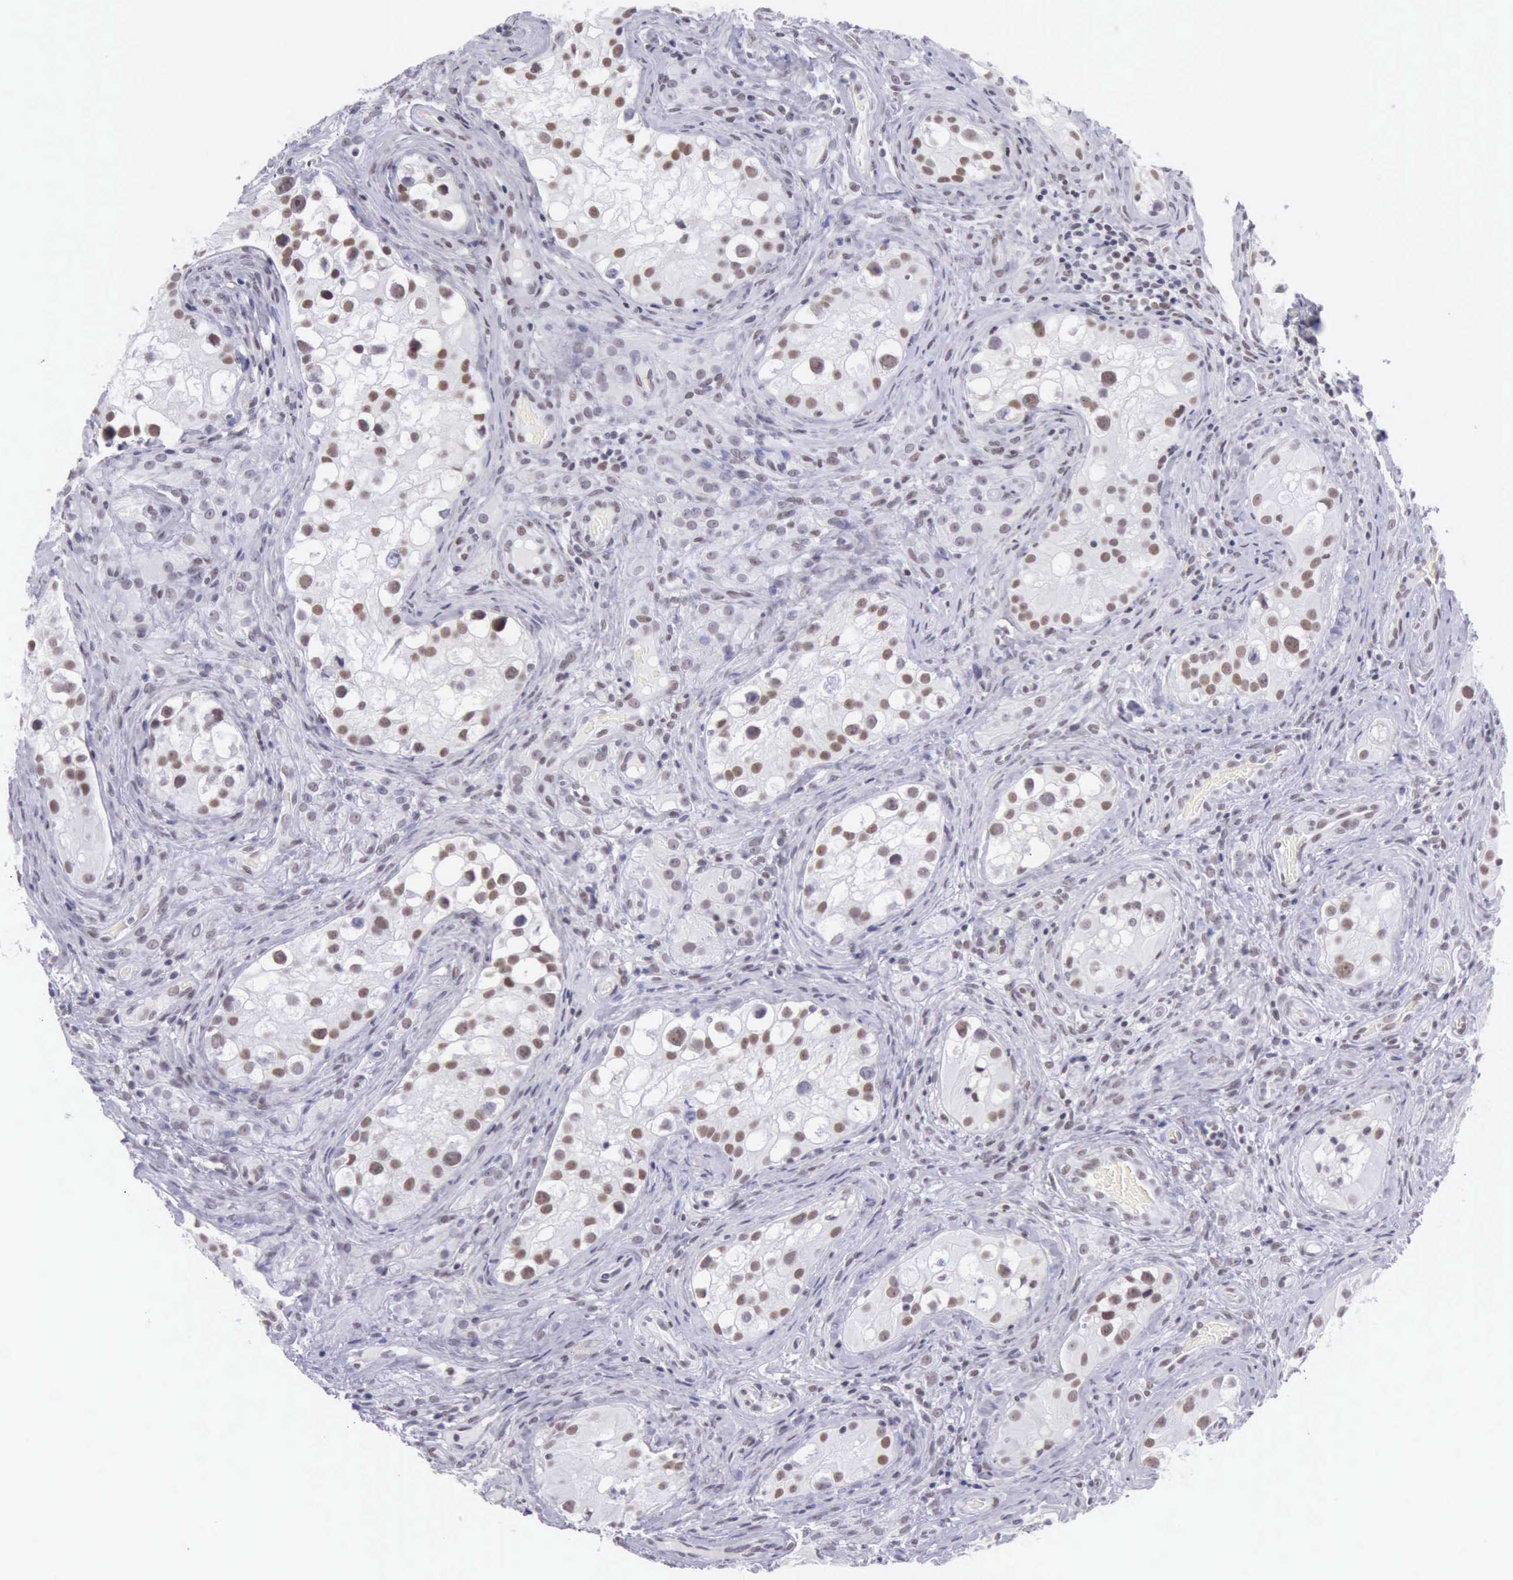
{"staining": {"intensity": "weak", "quantity": "25%-75%", "location": "nuclear"}, "tissue": "testis cancer", "cell_type": "Tumor cells", "image_type": "cancer", "snomed": [{"axis": "morphology", "description": "Carcinoma, Embryonal, NOS"}, {"axis": "topography", "description": "Testis"}], "caption": "Immunohistochemistry (IHC) (DAB (3,3'-diaminobenzidine)) staining of testis embryonal carcinoma exhibits weak nuclear protein expression in approximately 25%-75% of tumor cells. The staining is performed using DAB brown chromogen to label protein expression. The nuclei are counter-stained blue using hematoxylin.", "gene": "EP300", "patient": {"sex": "male", "age": 31}}